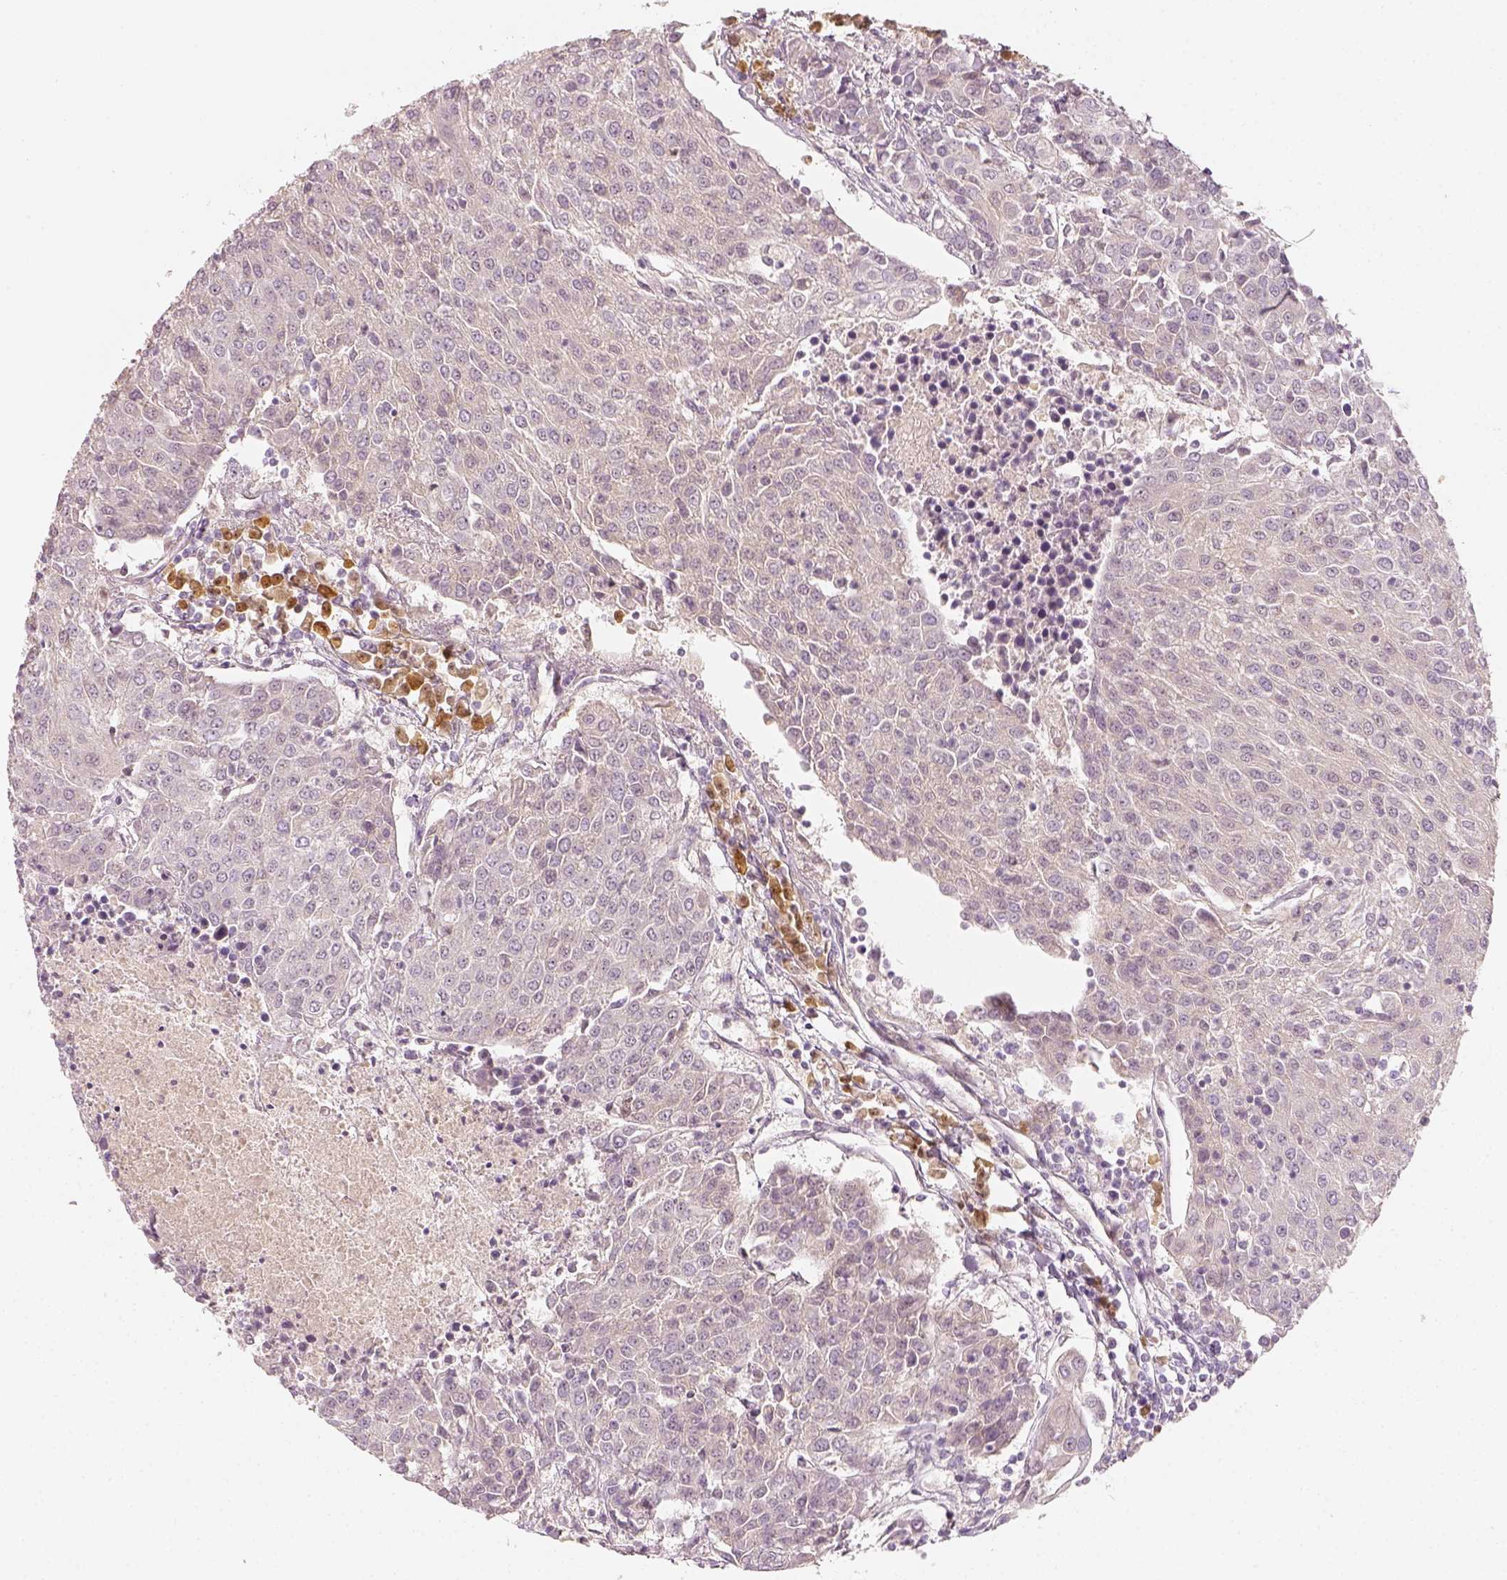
{"staining": {"intensity": "negative", "quantity": "none", "location": "none"}, "tissue": "urothelial cancer", "cell_type": "Tumor cells", "image_type": "cancer", "snomed": [{"axis": "morphology", "description": "Urothelial carcinoma, High grade"}, {"axis": "topography", "description": "Urinary bladder"}], "caption": "This is an immunohistochemistry (IHC) histopathology image of human urothelial carcinoma (high-grade). There is no expression in tumor cells.", "gene": "EAF2", "patient": {"sex": "female", "age": 85}}